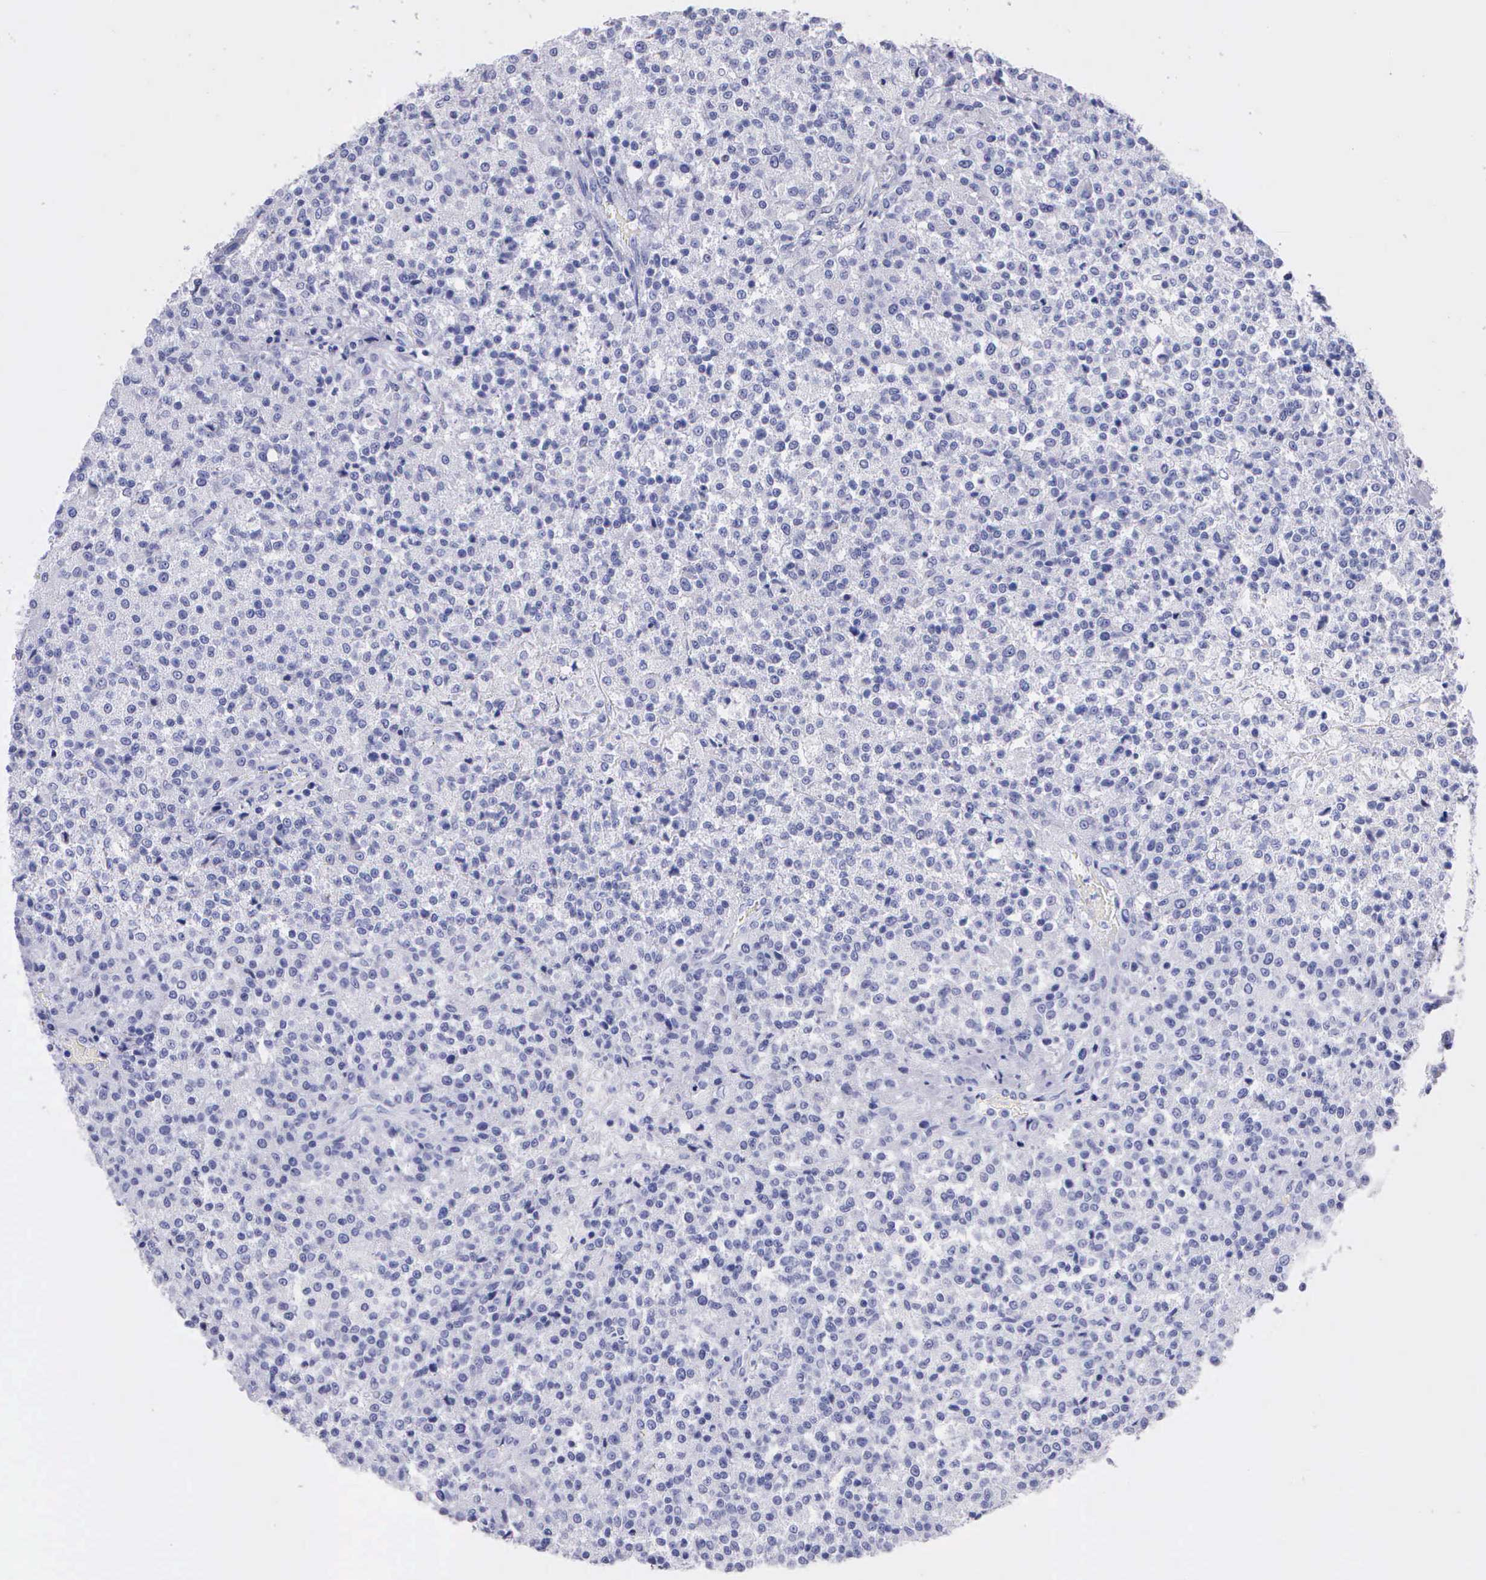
{"staining": {"intensity": "negative", "quantity": "none", "location": "none"}, "tissue": "testis cancer", "cell_type": "Tumor cells", "image_type": "cancer", "snomed": [{"axis": "morphology", "description": "Seminoma, NOS"}, {"axis": "topography", "description": "Testis"}], "caption": "Photomicrograph shows no protein expression in tumor cells of seminoma (testis) tissue.", "gene": "KLK3", "patient": {"sex": "male", "age": 59}}